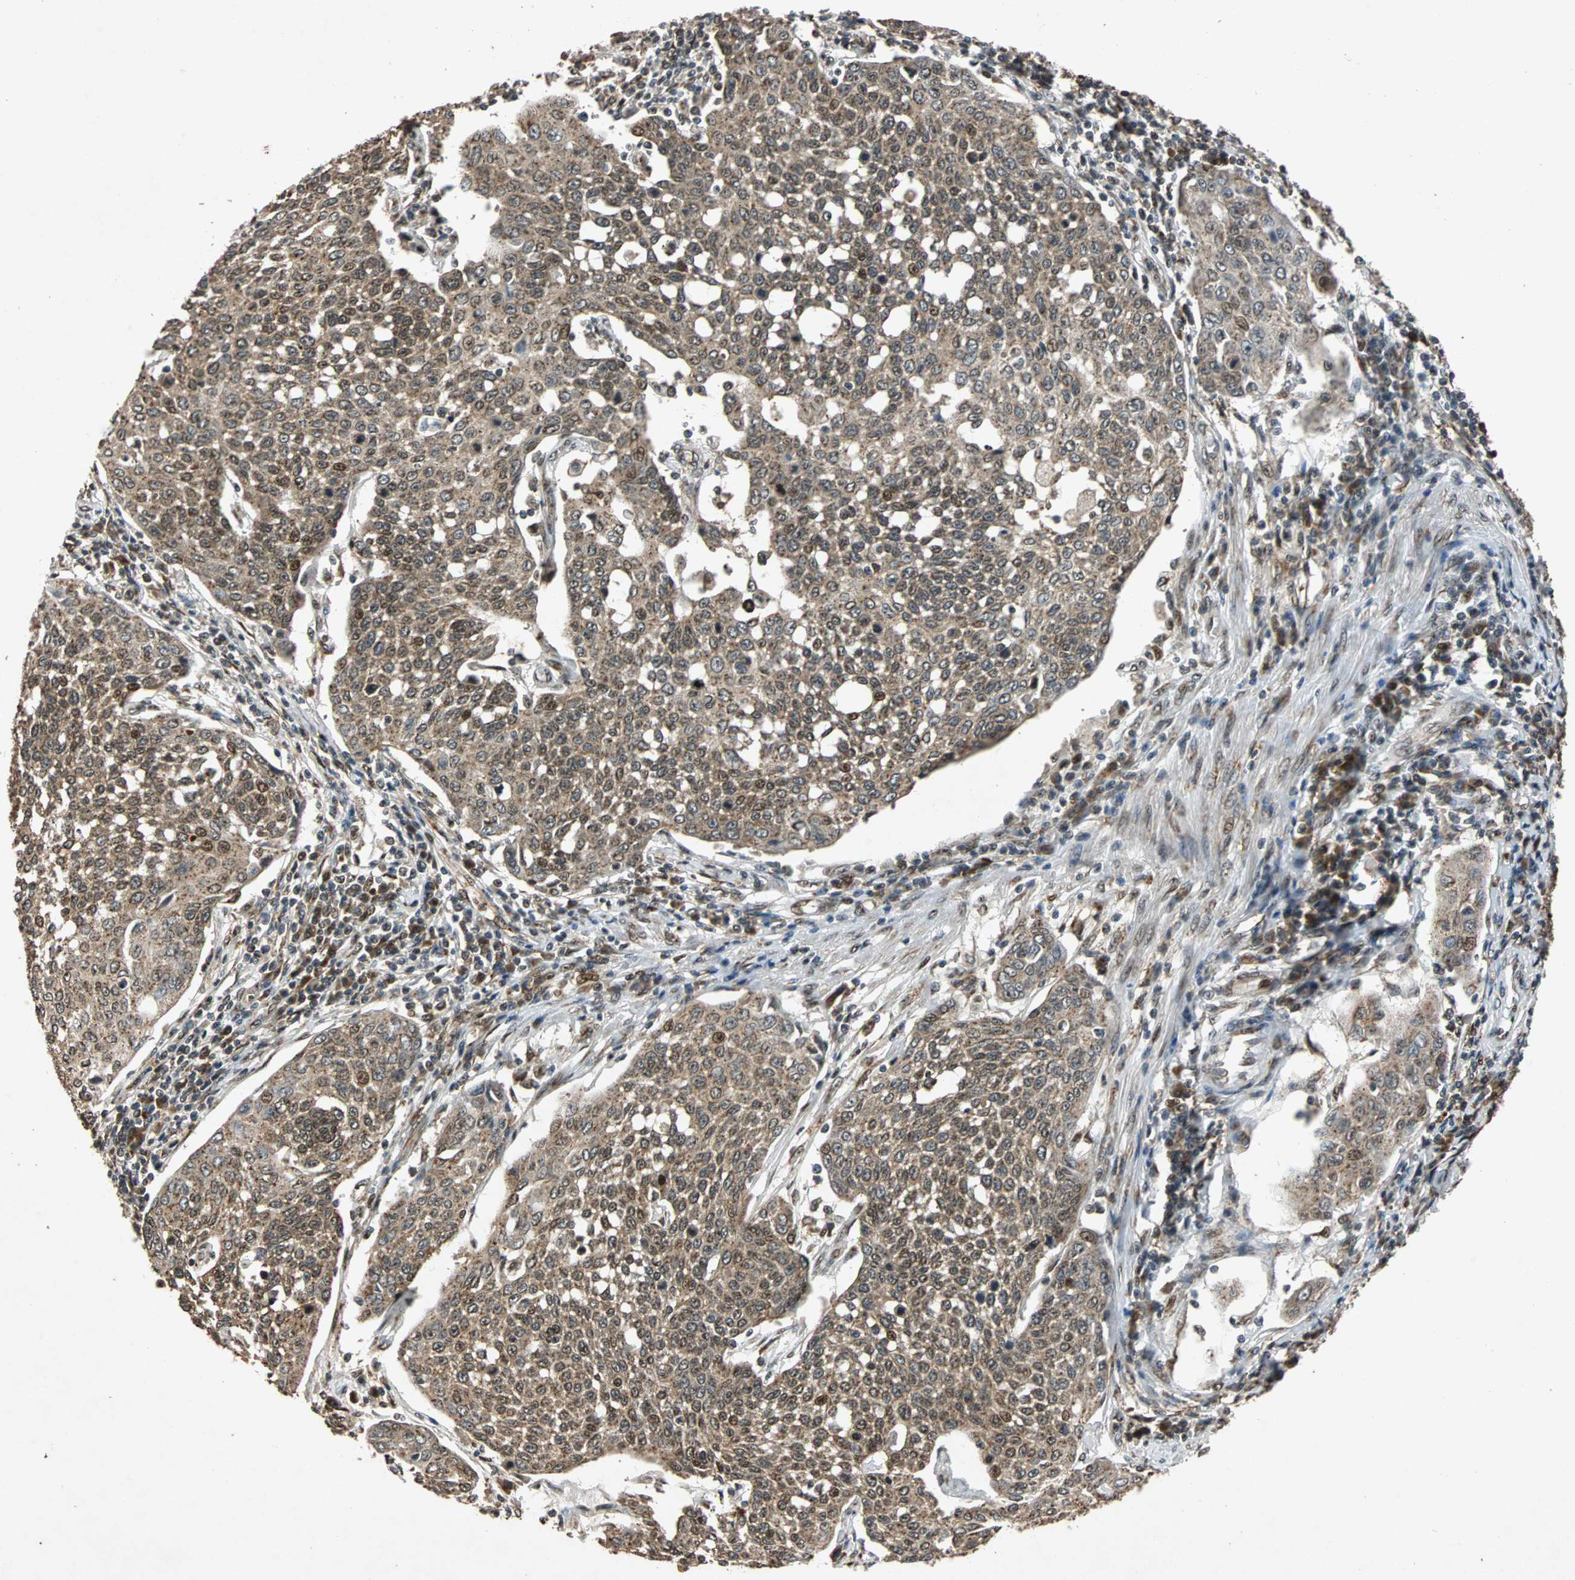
{"staining": {"intensity": "moderate", "quantity": ">75%", "location": "cytoplasmic/membranous,nuclear"}, "tissue": "cervical cancer", "cell_type": "Tumor cells", "image_type": "cancer", "snomed": [{"axis": "morphology", "description": "Squamous cell carcinoma, NOS"}, {"axis": "topography", "description": "Cervix"}], "caption": "Cervical cancer tissue demonstrates moderate cytoplasmic/membranous and nuclear positivity in about >75% of tumor cells", "gene": "USP31", "patient": {"sex": "female", "age": 34}}